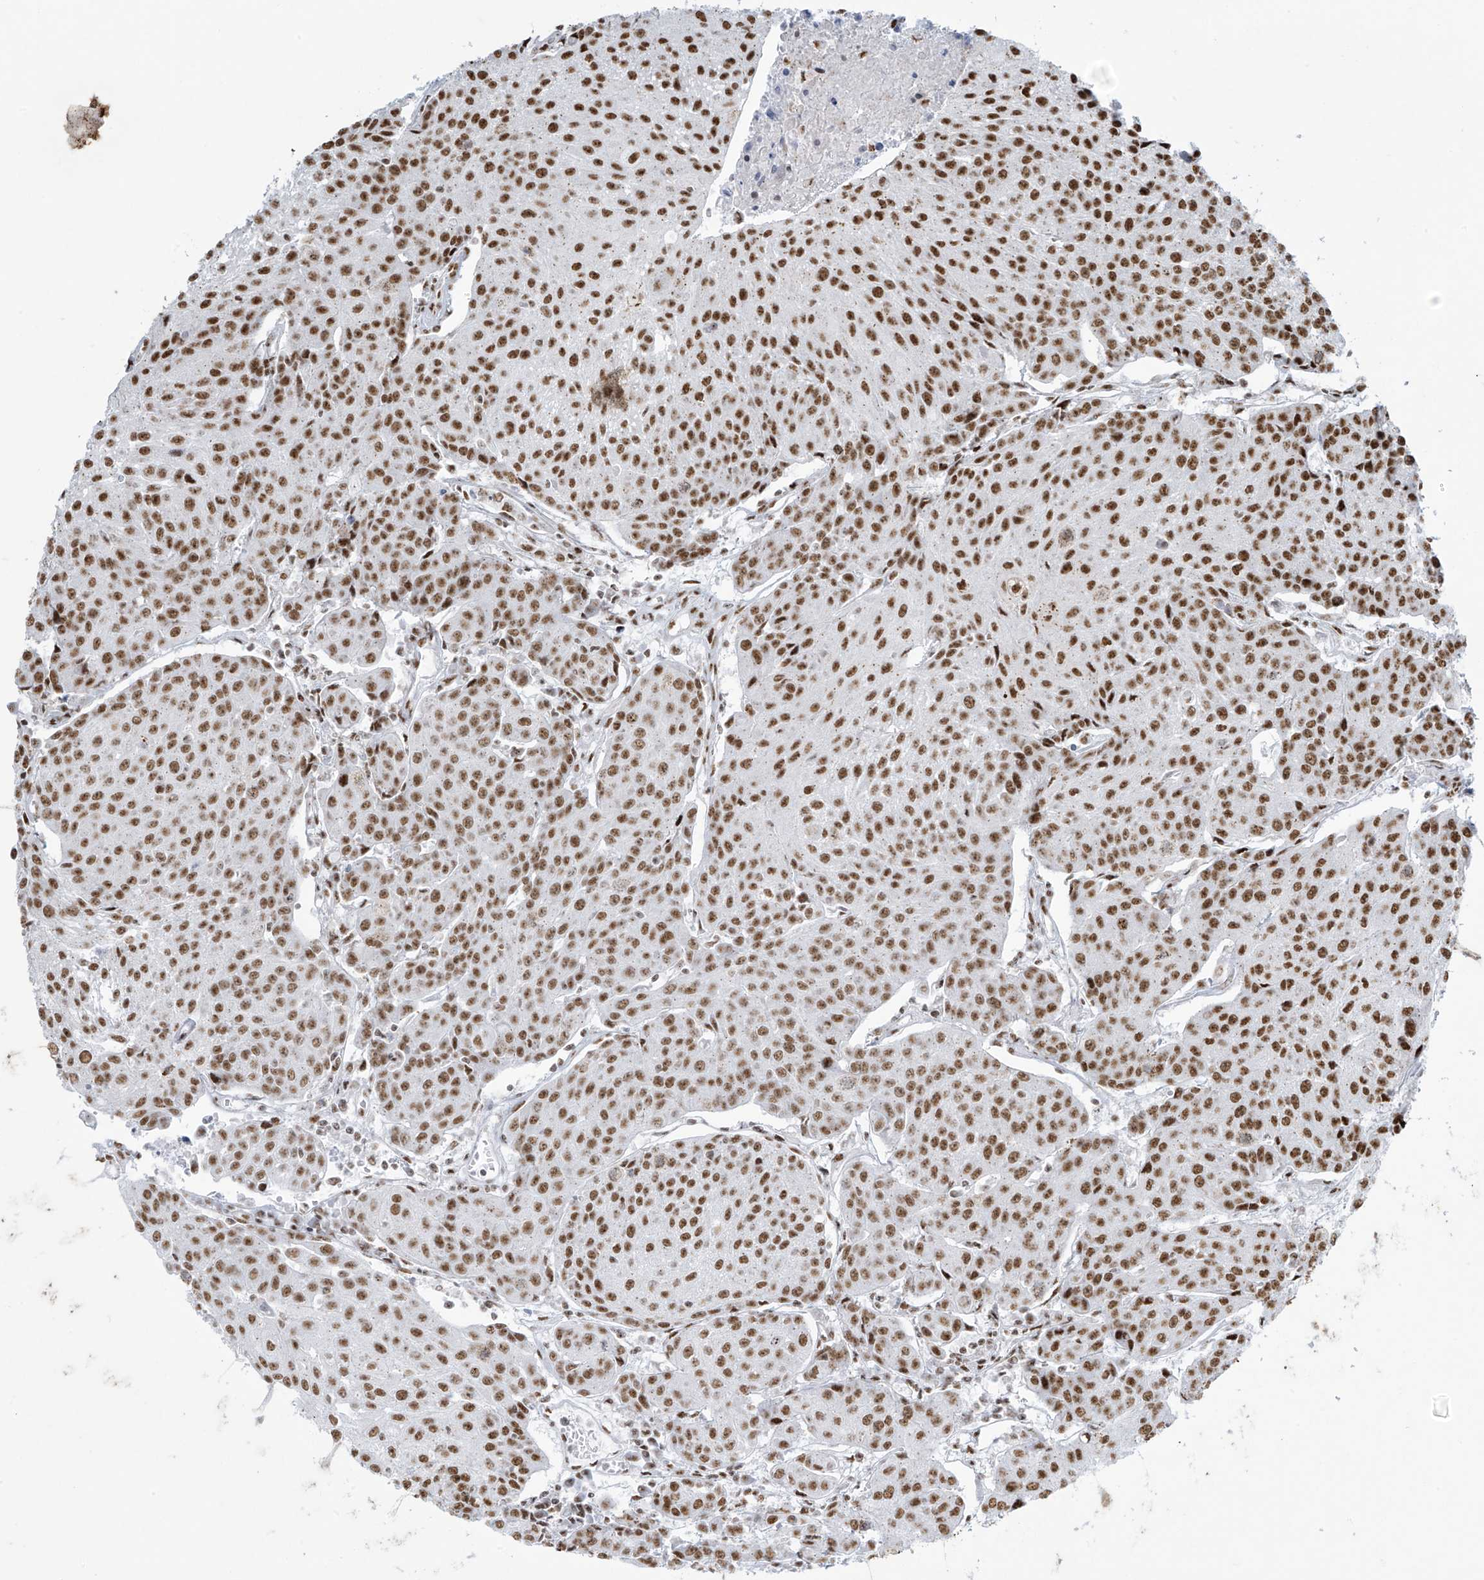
{"staining": {"intensity": "moderate", "quantity": ">75%", "location": "nuclear"}, "tissue": "urothelial cancer", "cell_type": "Tumor cells", "image_type": "cancer", "snomed": [{"axis": "morphology", "description": "Urothelial carcinoma, High grade"}, {"axis": "topography", "description": "Urinary bladder"}], "caption": "Immunohistochemical staining of human urothelial carcinoma (high-grade) demonstrates moderate nuclear protein positivity in approximately >75% of tumor cells.", "gene": "MS4A6A", "patient": {"sex": "female", "age": 85}}